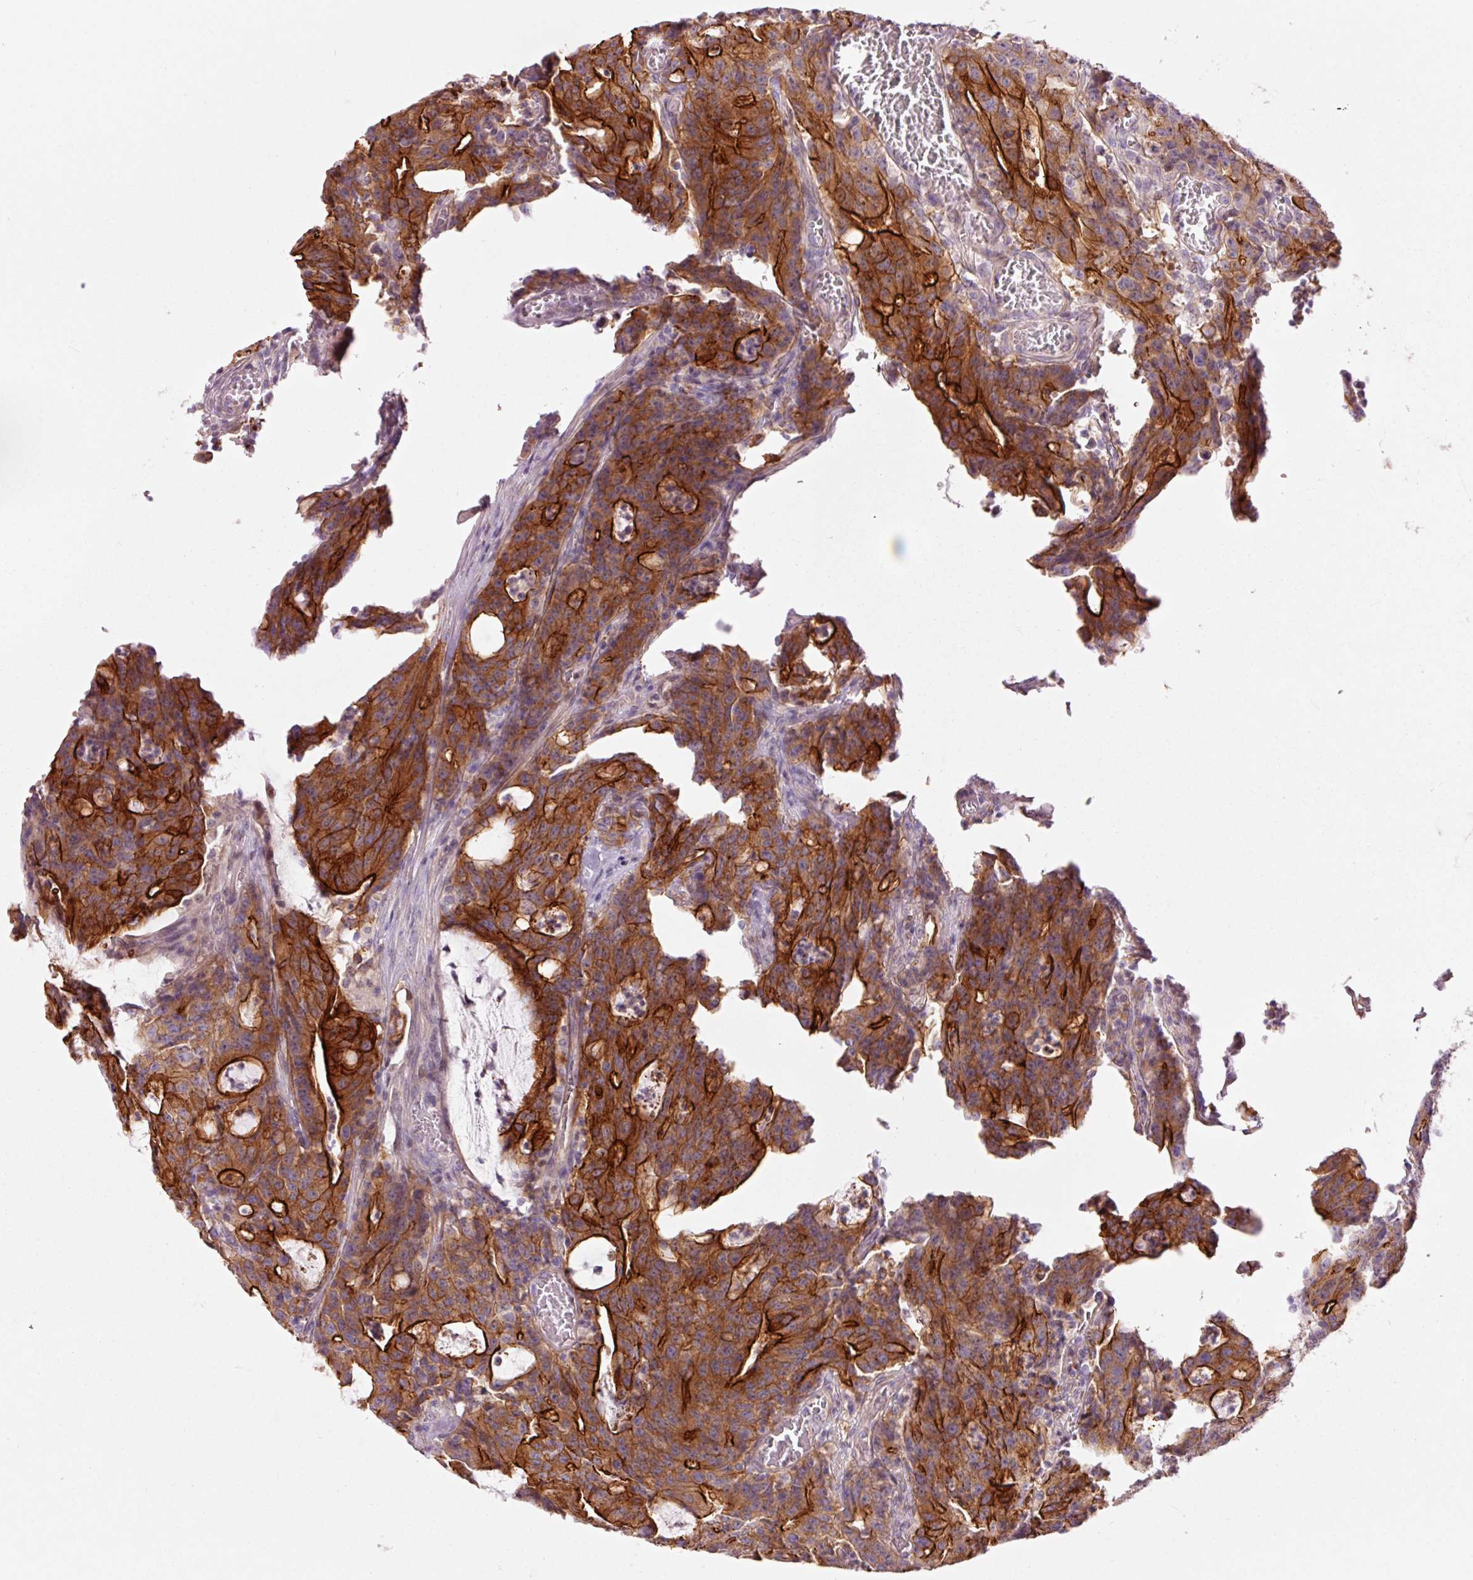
{"staining": {"intensity": "strong", "quantity": "25%-75%", "location": "cytoplasmic/membranous"}, "tissue": "colorectal cancer", "cell_type": "Tumor cells", "image_type": "cancer", "snomed": [{"axis": "morphology", "description": "Adenocarcinoma, NOS"}, {"axis": "topography", "description": "Colon"}], "caption": "Immunohistochemistry (IHC) of human adenocarcinoma (colorectal) demonstrates high levels of strong cytoplasmic/membranous expression in approximately 25%-75% of tumor cells.", "gene": "DAPP1", "patient": {"sex": "male", "age": 83}}